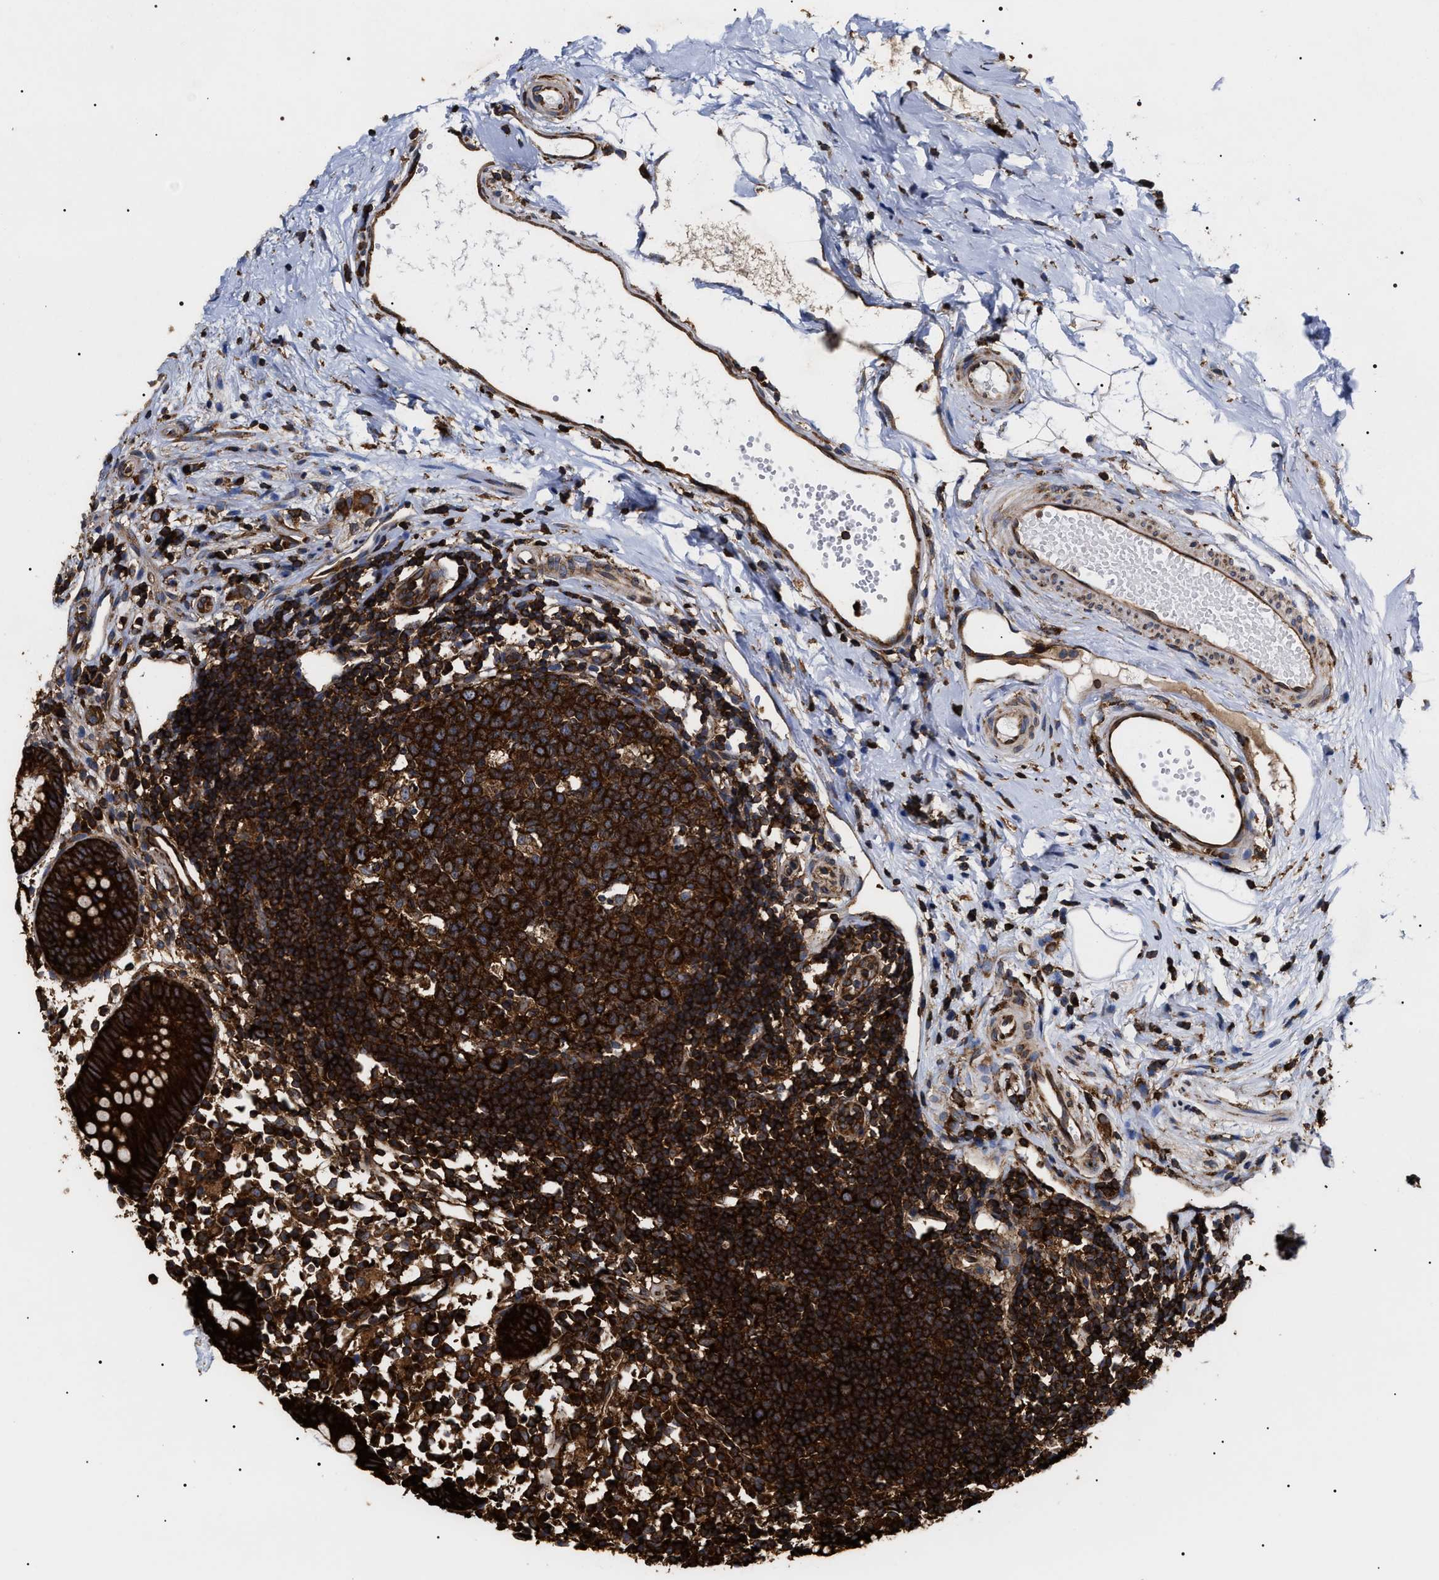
{"staining": {"intensity": "strong", "quantity": ">75%", "location": "cytoplasmic/membranous"}, "tissue": "appendix", "cell_type": "Glandular cells", "image_type": "normal", "snomed": [{"axis": "morphology", "description": "Normal tissue, NOS"}, {"axis": "topography", "description": "Appendix"}], "caption": "Glandular cells reveal strong cytoplasmic/membranous positivity in approximately >75% of cells in normal appendix. (DAB IHC with brightfield microscopy, high magnification).", "gene": "SERBP1", "patient": {"sex": "female", "age": 20}}